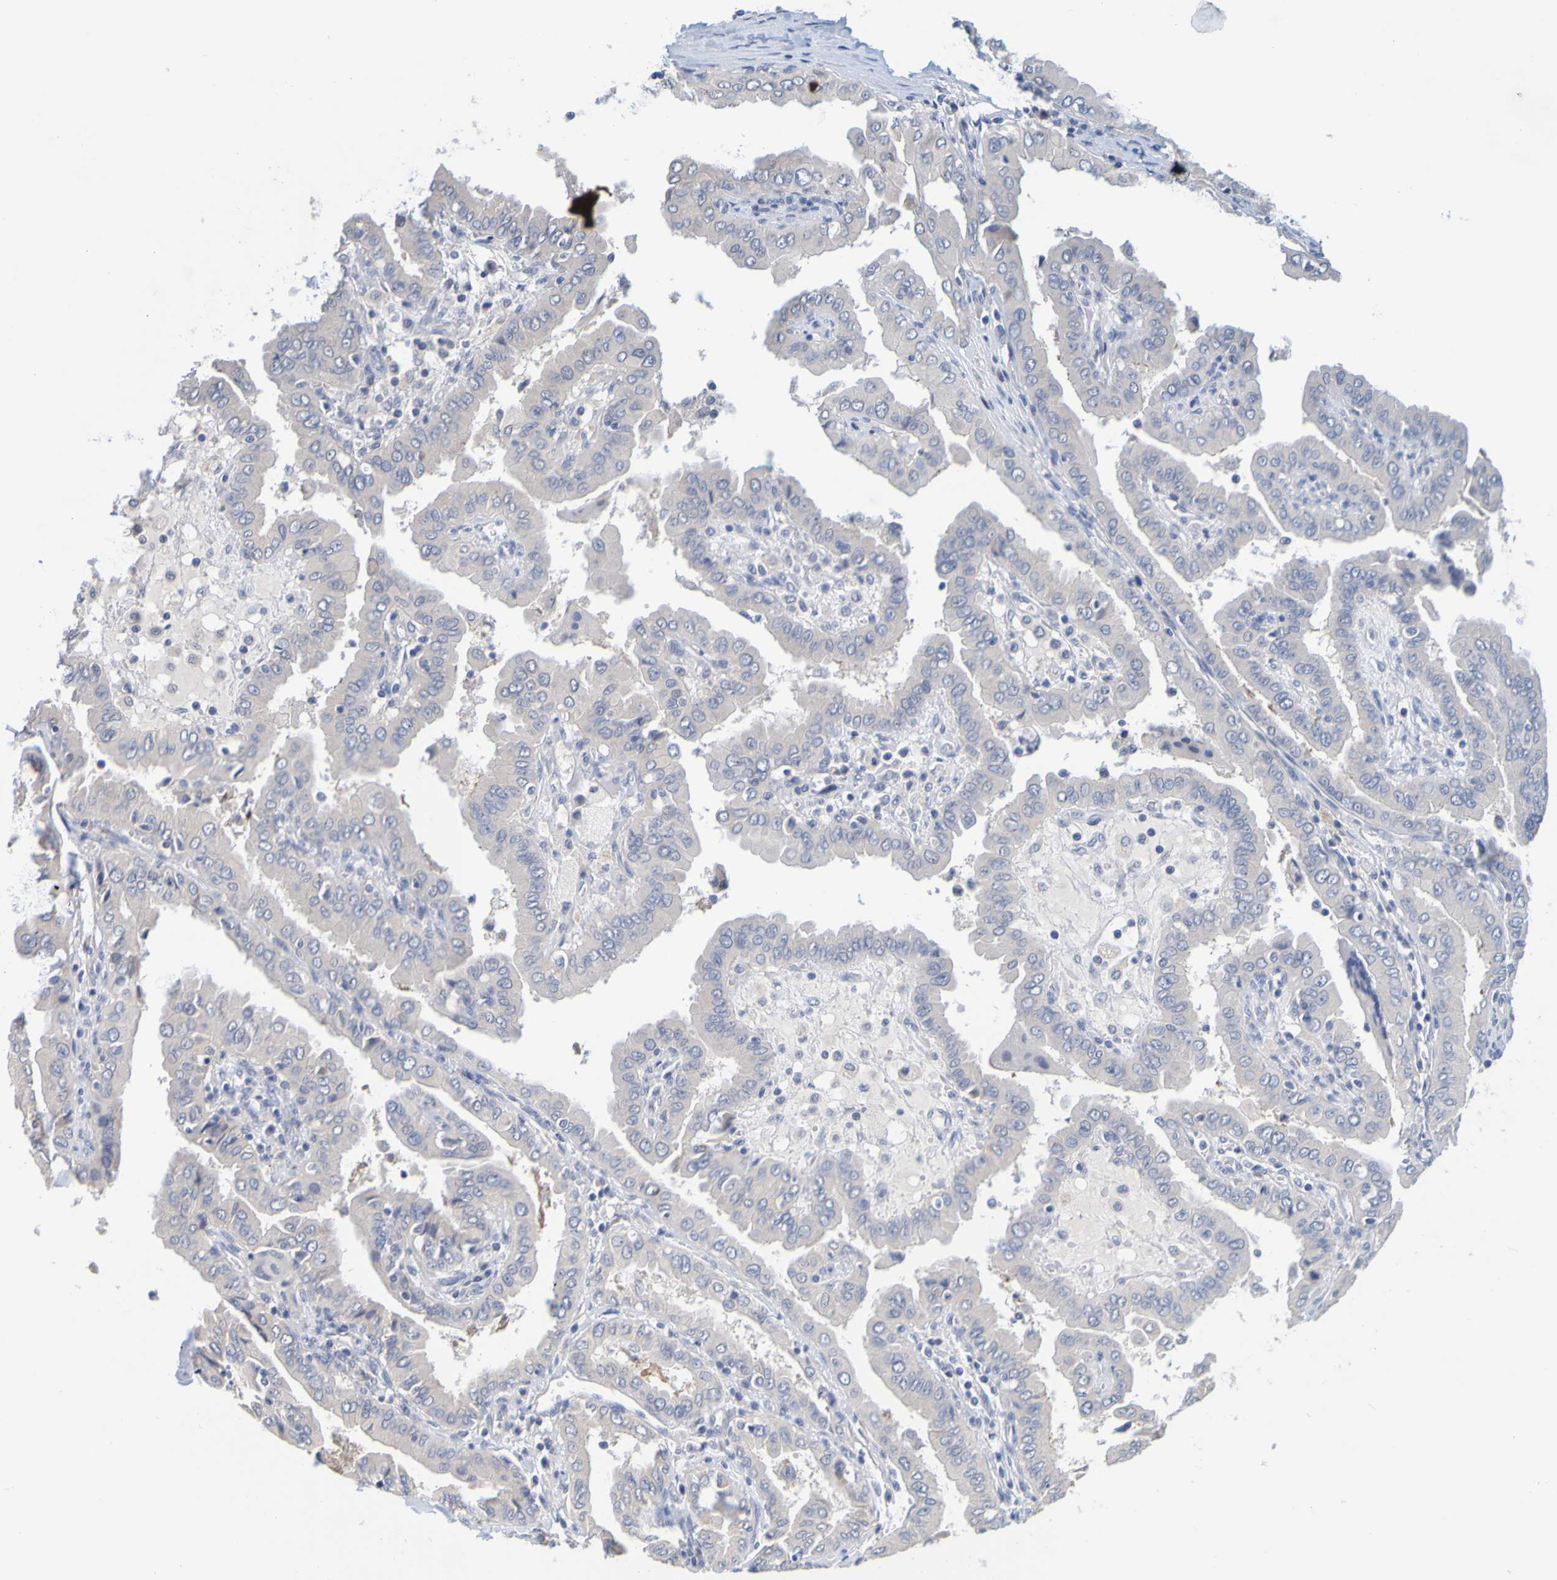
{"staining": {"intensity": "negative", "quantity": "none", "location": "none"}, "tissue": "thyroid cancer", "cell_type": "Tumor cells", "image_type": "cancer", "snomed": [{"axis": "morphology", "description": "Papillary adenocarcinoma, NOS"}, {"axis": "topography", "description": "Thyroid gland"}], "caption": "This photomicrograph is of thyroid cancer stained with IHC to label a protein in brown with the nuclei are counter-stained blue. There is no expression in tumor cells.", "gene": "ENDOU", "patient": {"sex": "male", "age": 33}}